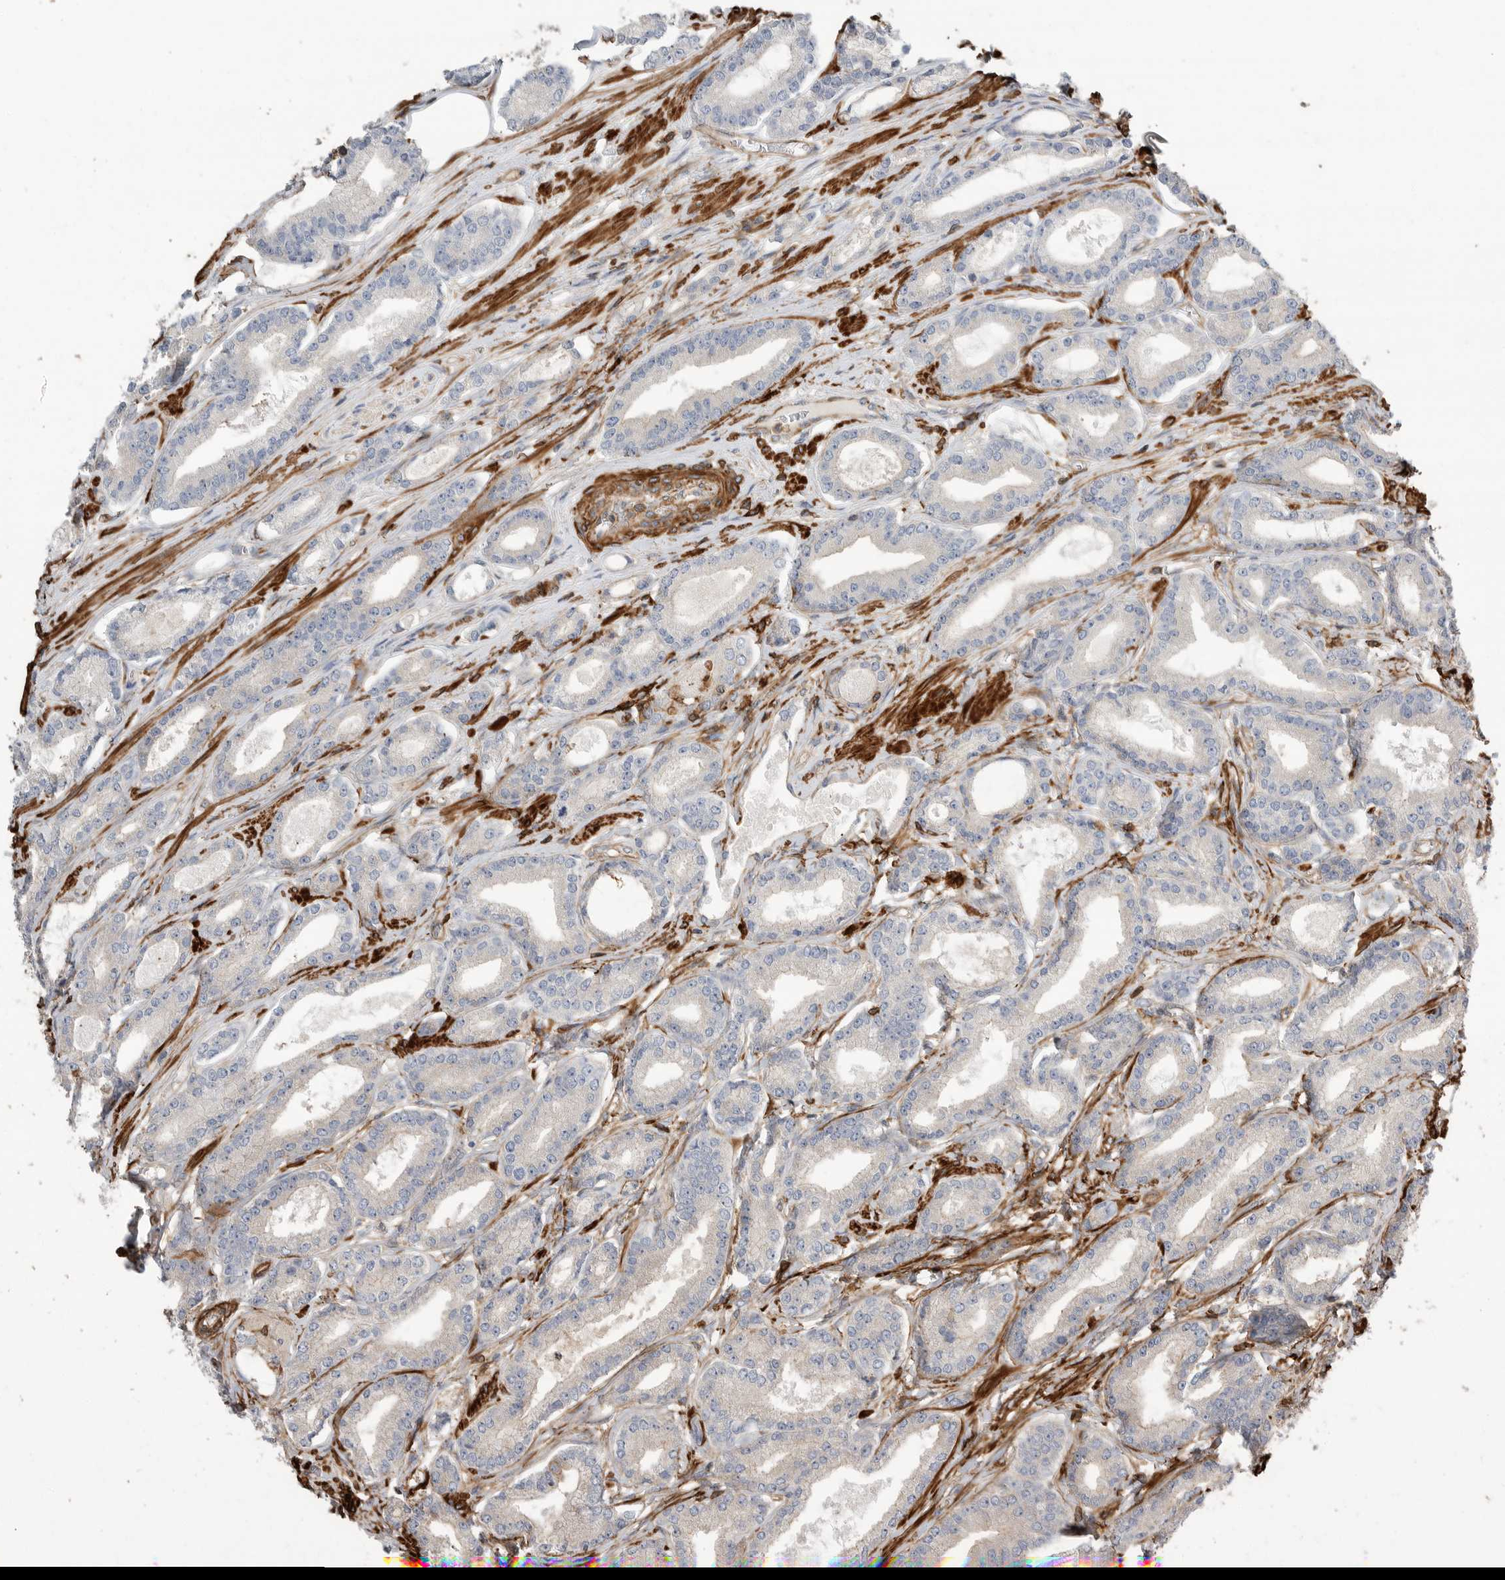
{"staining": {"intensity": "negative", "quantity": "none", "location": "none"}, "tissue": "prostate cancer", "cell_type": "Tumor cells", "image_type": "cancer", "snomed": [{"axis": "morphology", "description": "Adenocarcinoma, Low grade"}, {"axis": "topography", "description": "Prostate"}], "caption": "The histopathology image reveals no staining of tumor cells in low-grade adenocarcinoma (prostate). The staining is performed using DAB brown chromogen with nuclei counter-stained in using hematoxylin.", "gene": "GPER1", "patient": {"sex": "male", "age": 60}}